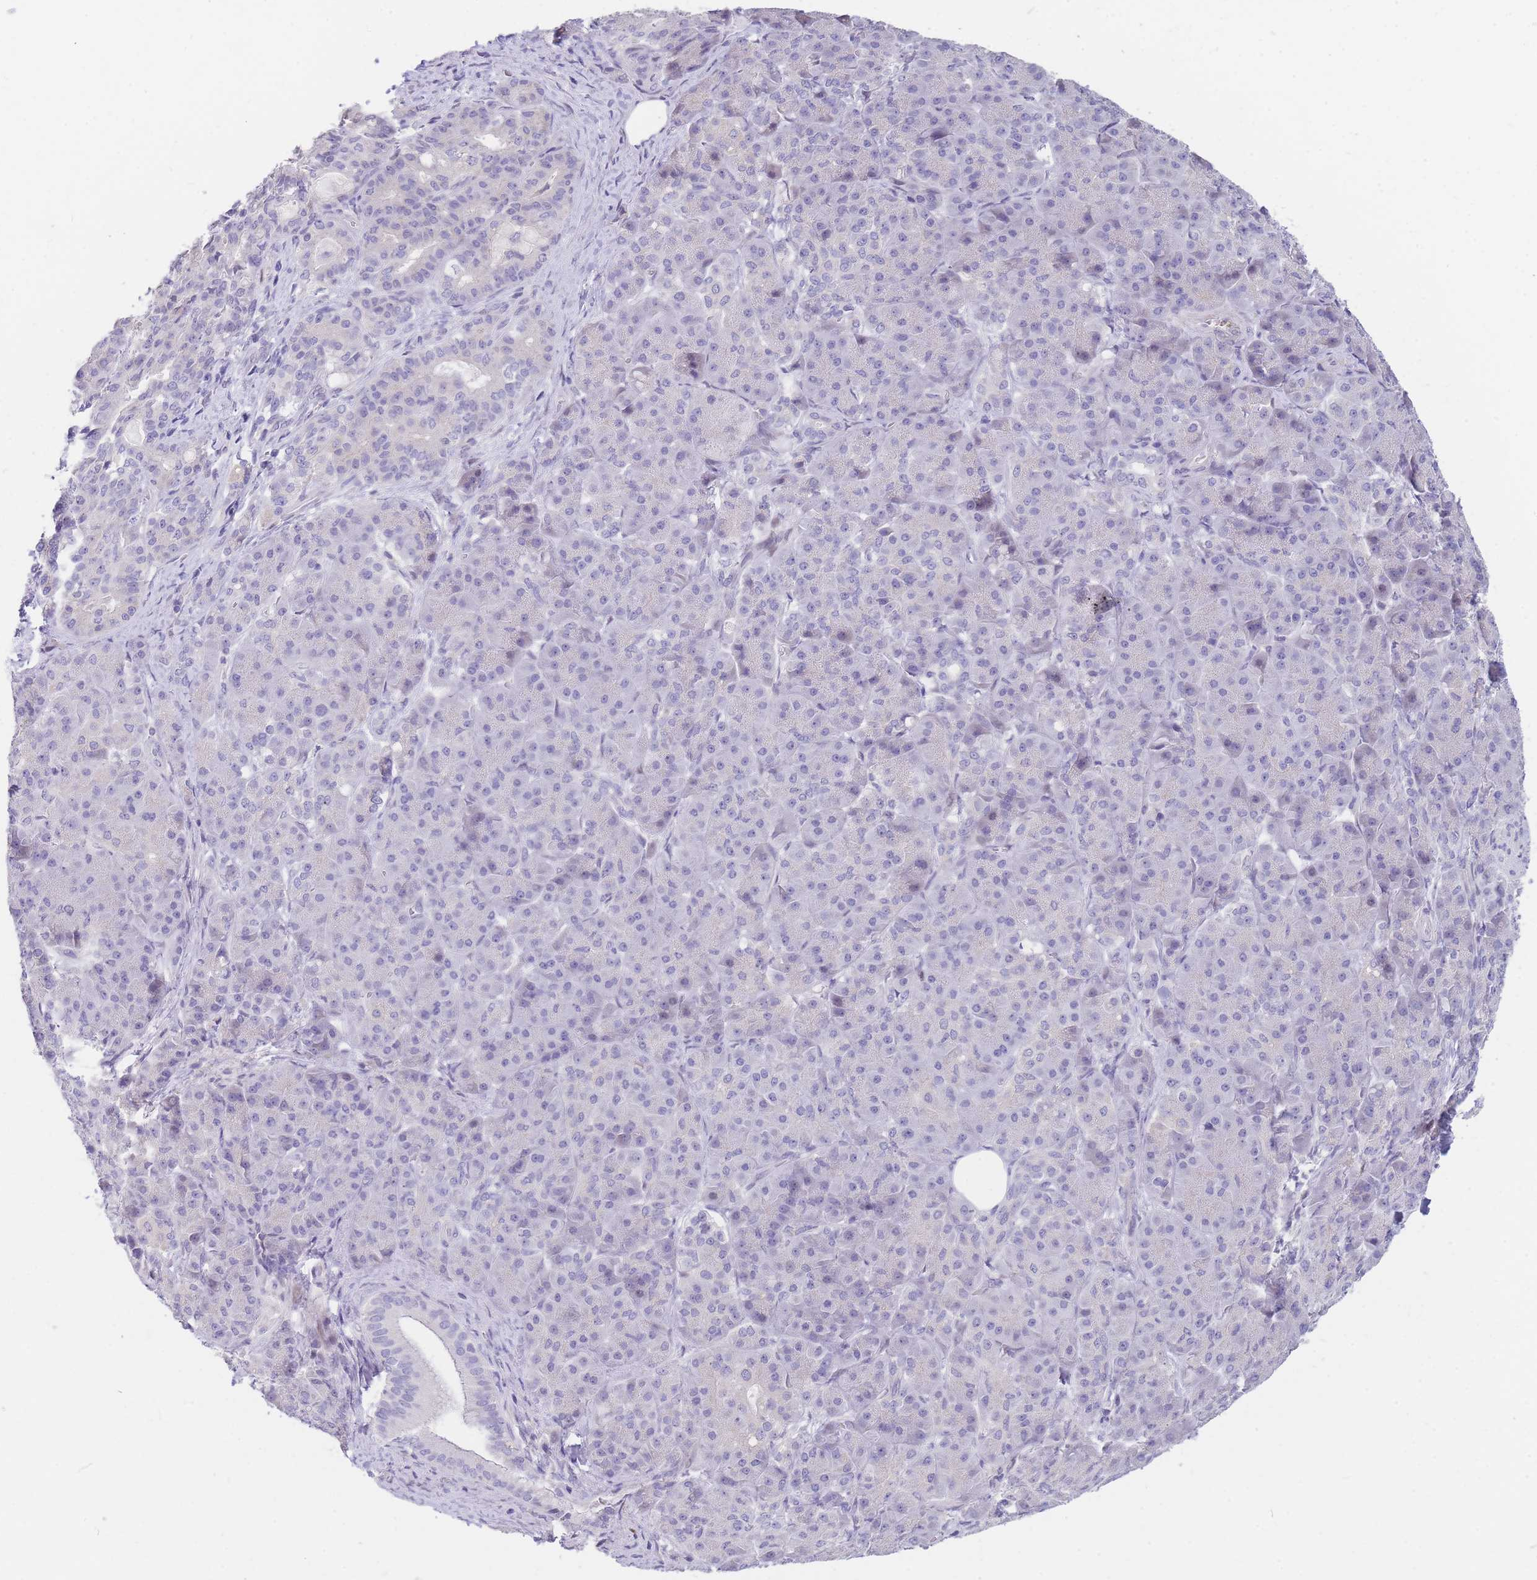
{"staining": {"intensity": "negative", "quantity": "none", "location": "none"}, "tissue": "pancreatic cancer", "cell_type": "Tumor cells", "image_type": "cancer", "snomed": [{"axis": "morphology", "description": "Adenocarcinoma, NOS"}, {"axis": "topography", "description": "Pancreas"}], "caption": "Pancreatic adenocarcinoma stained for a protein using immunohistochemistry (IHC) exhibits no expression tumor cells.", "gene": "SHCBP1", "patient": {"sex": "male", "age": 57}}